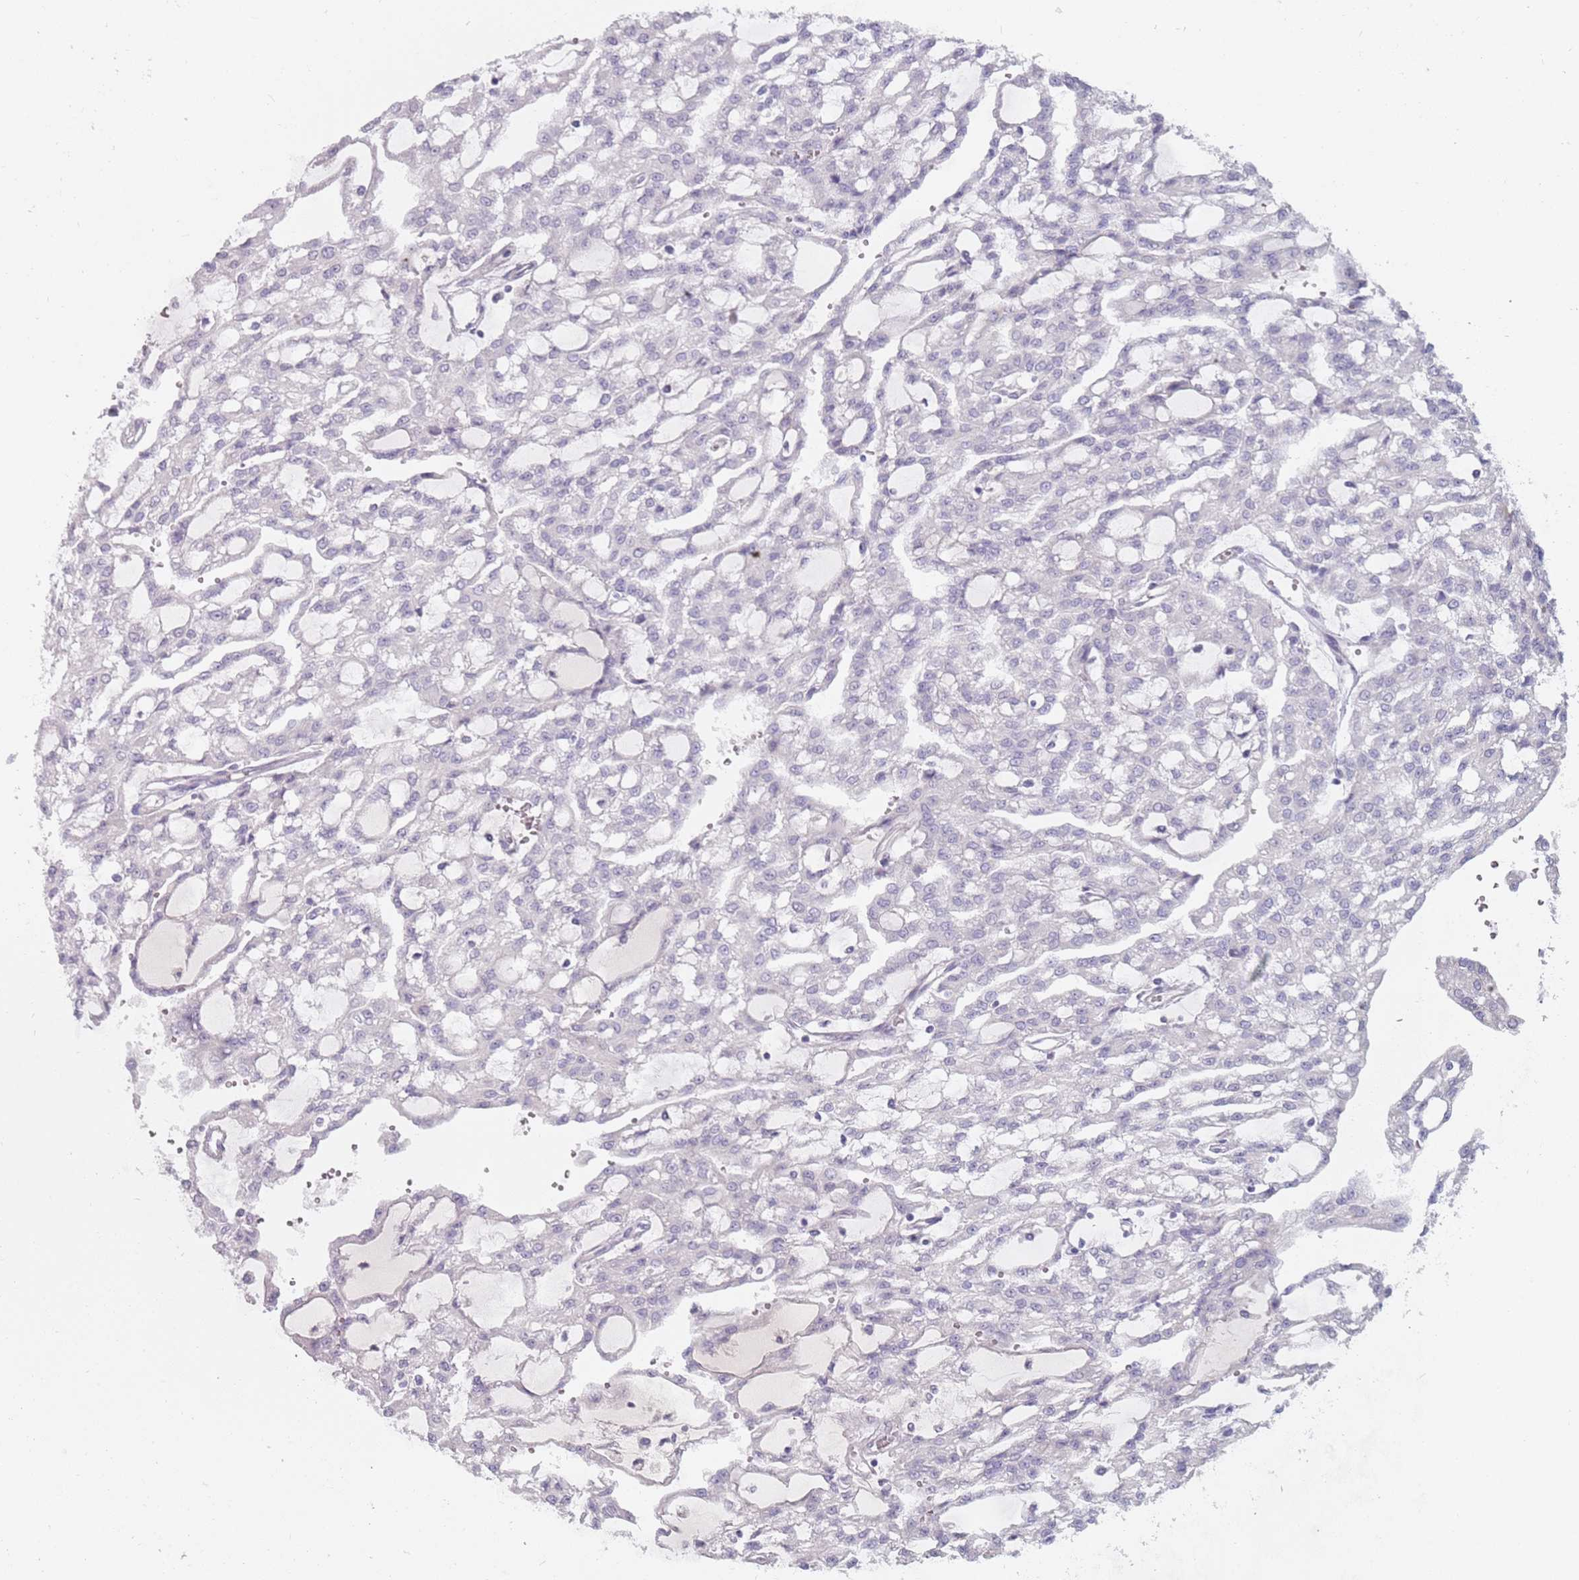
{"staining": {"intensity": "negative", "quantity": "none", "location": "none"}, "tissue": "renal cancer", "cell_type": "Tumor cells", "image_type": "cancer", "snomed": [{"axis": "morphology", "description": "Adenocarcinoma, NOS"}, {"axis": "topography", "description": "Kidney"}], "caption": "Tumor cells are negative for protein expression in human renal cancer.", "gene": "DDX4", "patient": {"sex": "male", "age": 63}}